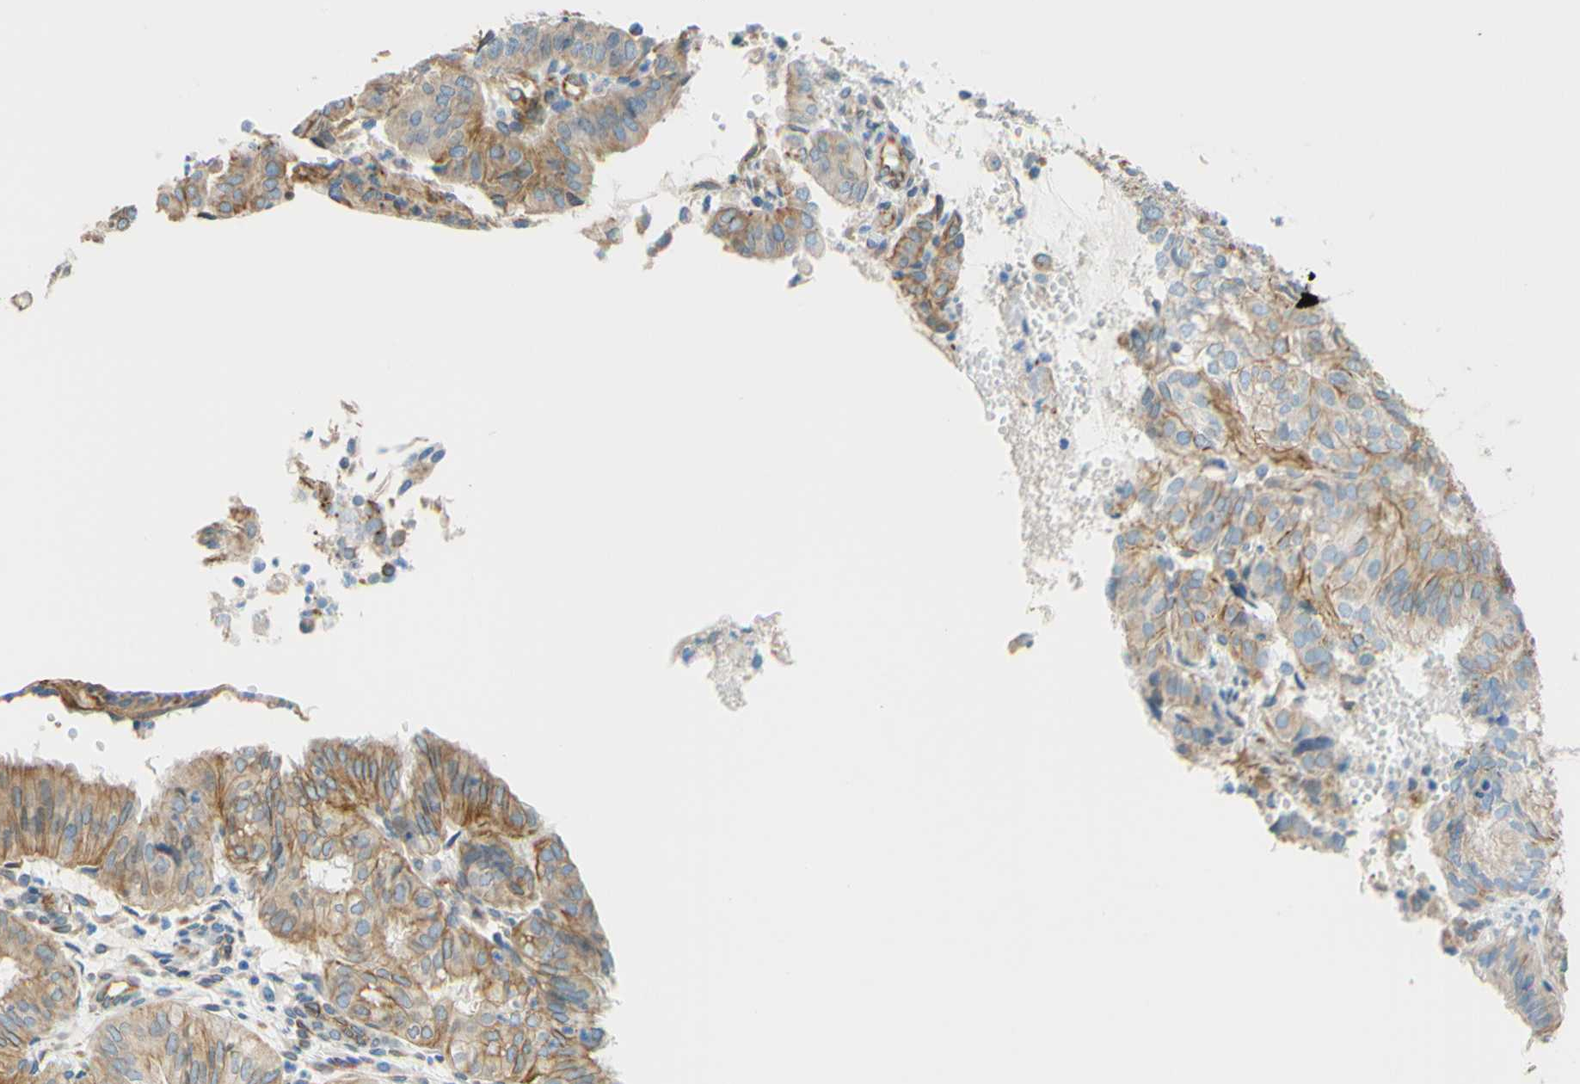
{"staining": {"intensity": "moderate", "quantity": "25%-75%", "location": "cytoplasmic/membranous"}, "tissue": "endometrial cancer", "cell_type": "Tumor cells", "image_type": "cancer", "snomed": [{"axis": "morphology", "description": "Adenocarcinoma, NOS"}, {"axis": "topography", "description": "Uterus"}], "caption": "Endometrial cancer (adenocarcinoma) was stained to show a protein in brown. There is medium levels of moderate cytoplasmic/membranous positivity in approximately 25%-75% of tumor cells.", "gene": "ENDOD1", "patient": {"sex": "female", "age": 60}}